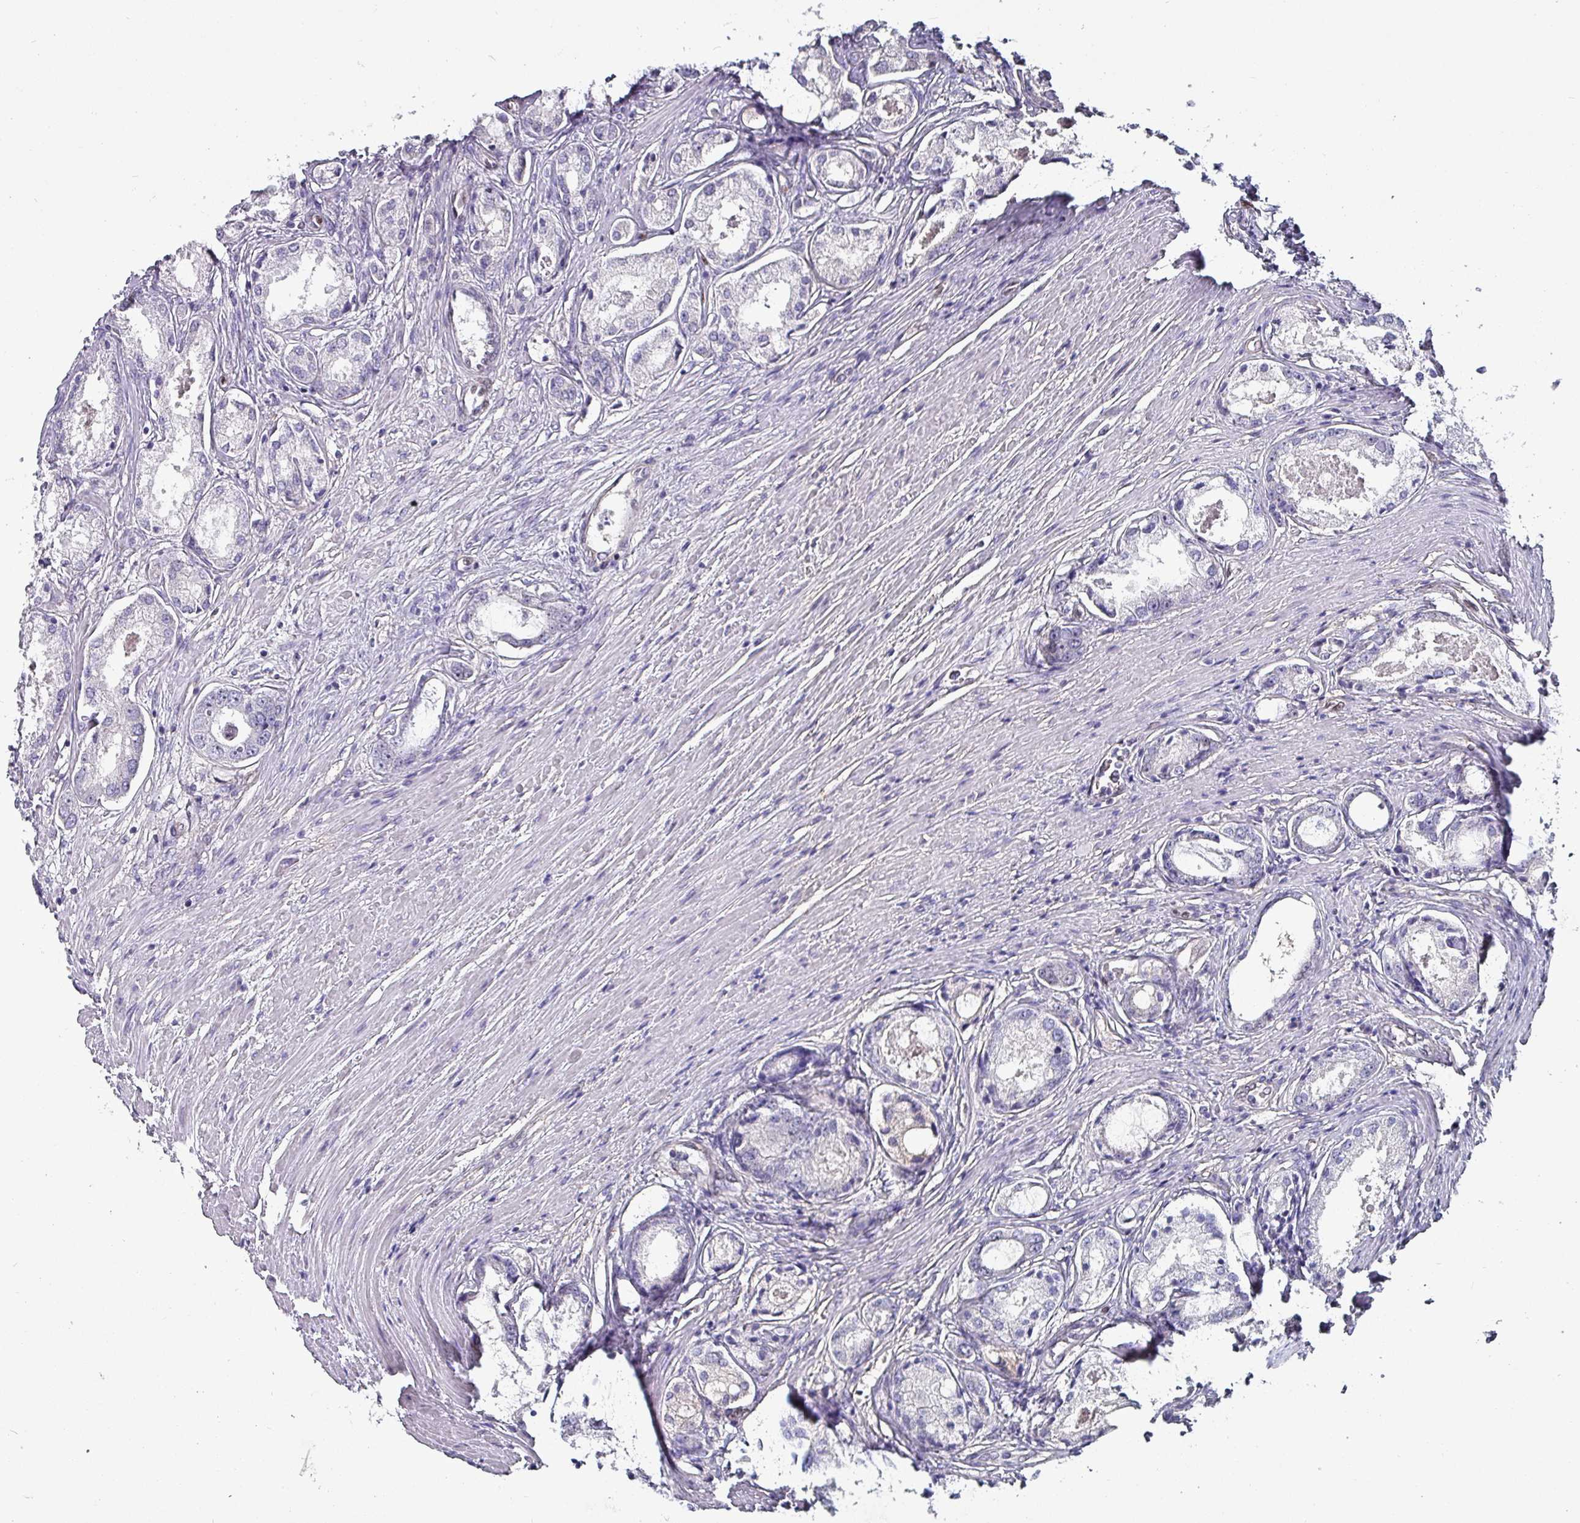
{"staining": {"intensity": "negative", "quantity": "none", "location": "none"}, "tissue": "prostate cancer", "cell_type": "Tumor cells", "image_type": "cancer", "snomed": [{"axis": "morphology", "description": "Adenocarcinoma, Low grade"}, {"axis": "topography", "description": "Prostate"}], "caption": "Adenocarcinoma (low-grade) (prostate) was stained to show a protein in brown. There is no significant expression in tumor cells. Brightfield microscopy of immunohistochemistry (IHC) stained with DAB (3,3'-diaminobenzidine) (brown) and hematoxylin (blue), captured at high magnification.", "gene": "ZNF816-ZNF321P", "patient": {"sex": "male", "age": 68}}